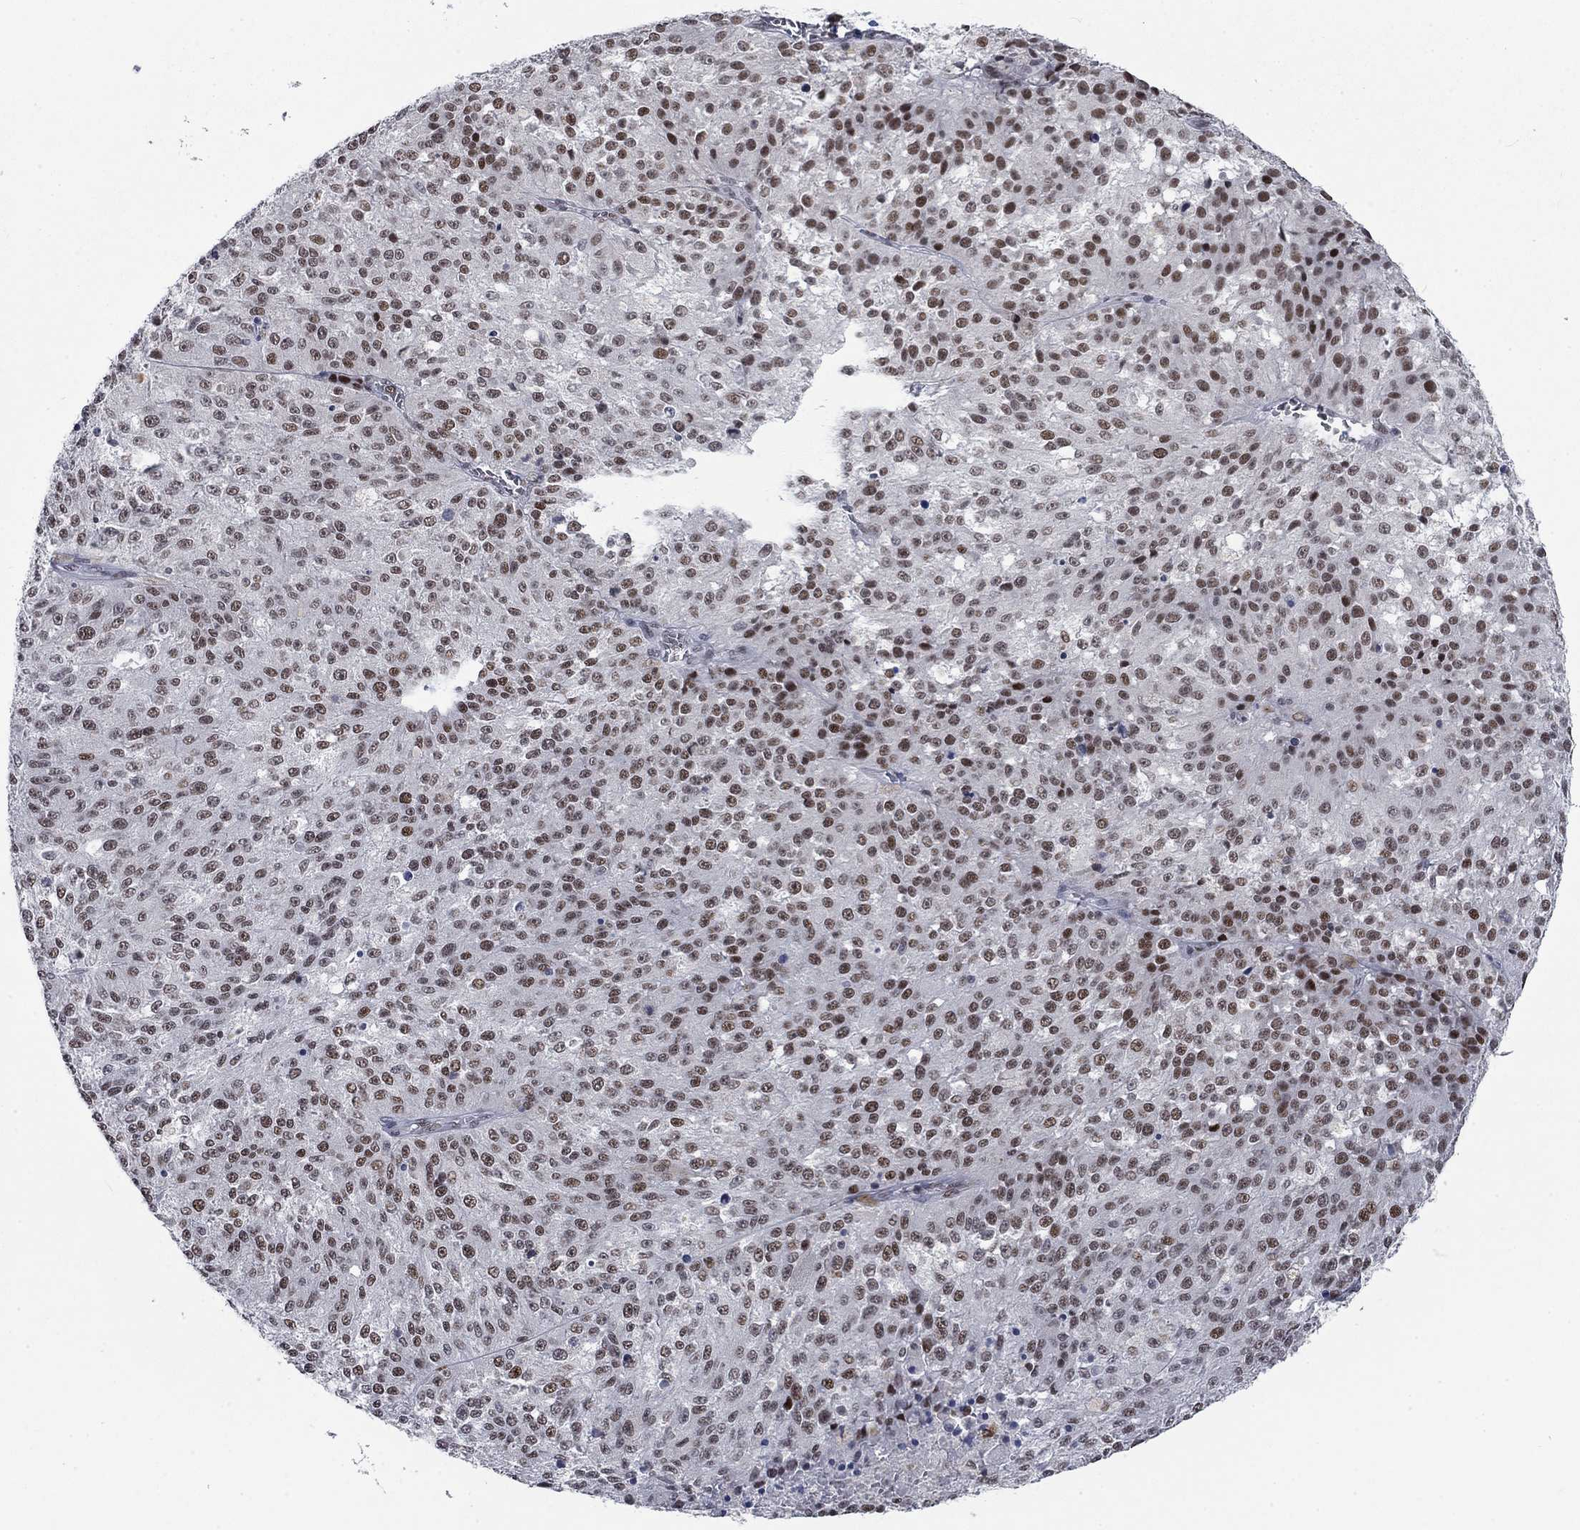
{"staining": {"intensity": "strong", "quantity": "<25%", "location": "nuclear"}, "tissue": "melanoma", "cell_type": "Tumor cells", "image_type": "cancer", "snomed": [{"axis": "morphology", "description": "Malignant melanoma, Metastatic site"}, {"axis": "topography", "description": "Lymph node"}], "caption": "A brown stain labels strong nuclear staining of a protein in melanoma tumor cells.", "gene": "HCFC1", "patient": {"sex": "female", "age": 64}}